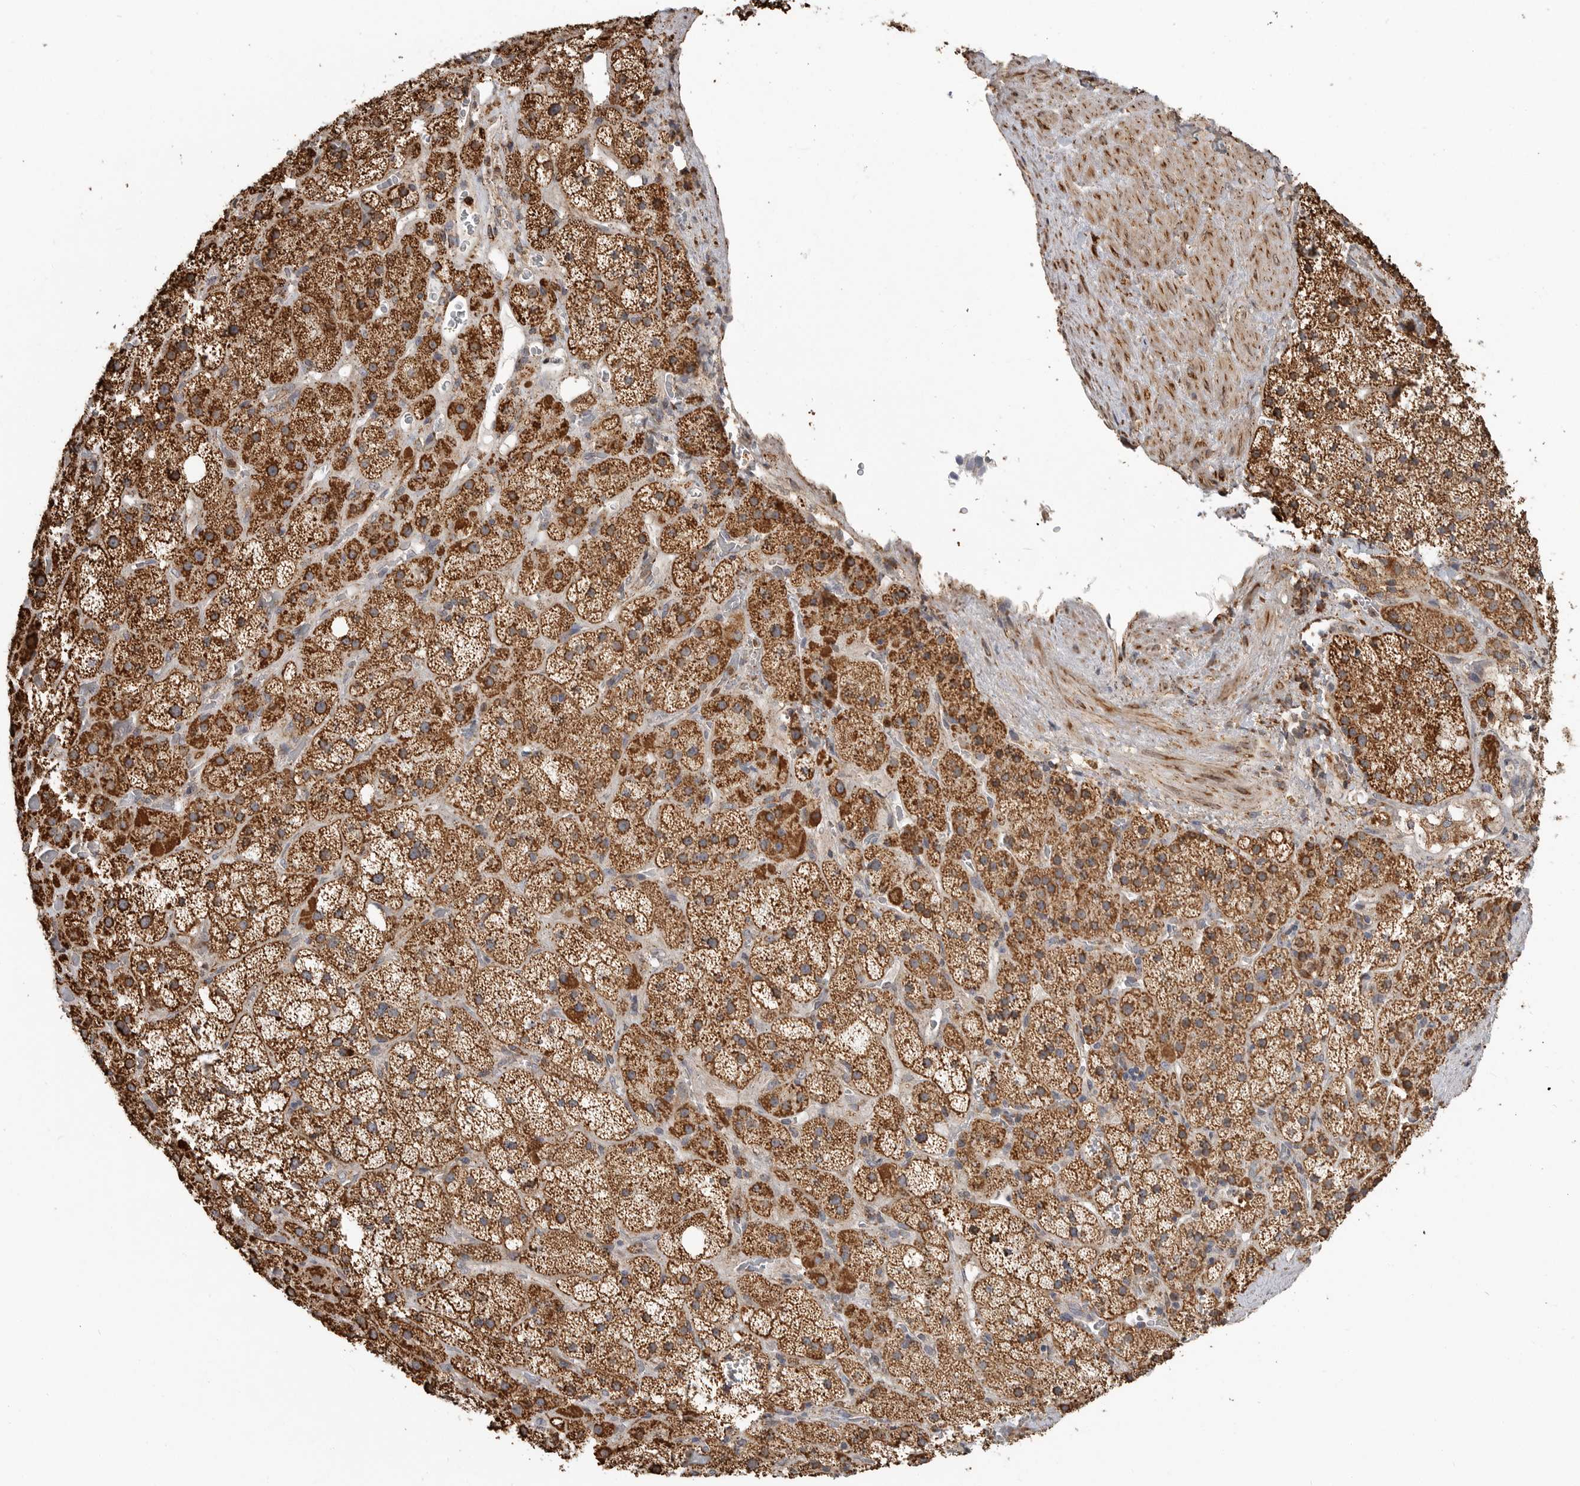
{"staining": {"intensity": "strong", "quantity": ">75%", "location": "cytoplasmic/membranous"}, "tissue": "adrenal gland", "cell_type": "Glandular cells", "image_type": "normal", "snomed": [{"axis": "morphology", "description": "Normal tissue, NOS"}, {"axis": "topography", "description": "Adrenal gland"}], "caption": "This photomicrograph demonstrates immunohistochemistry staining of benign human adrenal gland, with high strong cytoplasmic/membranous expression in approximately >75% of glandular cells.", "gene": "GCNT2", "patient": {"sex": "male", "age": 57}}